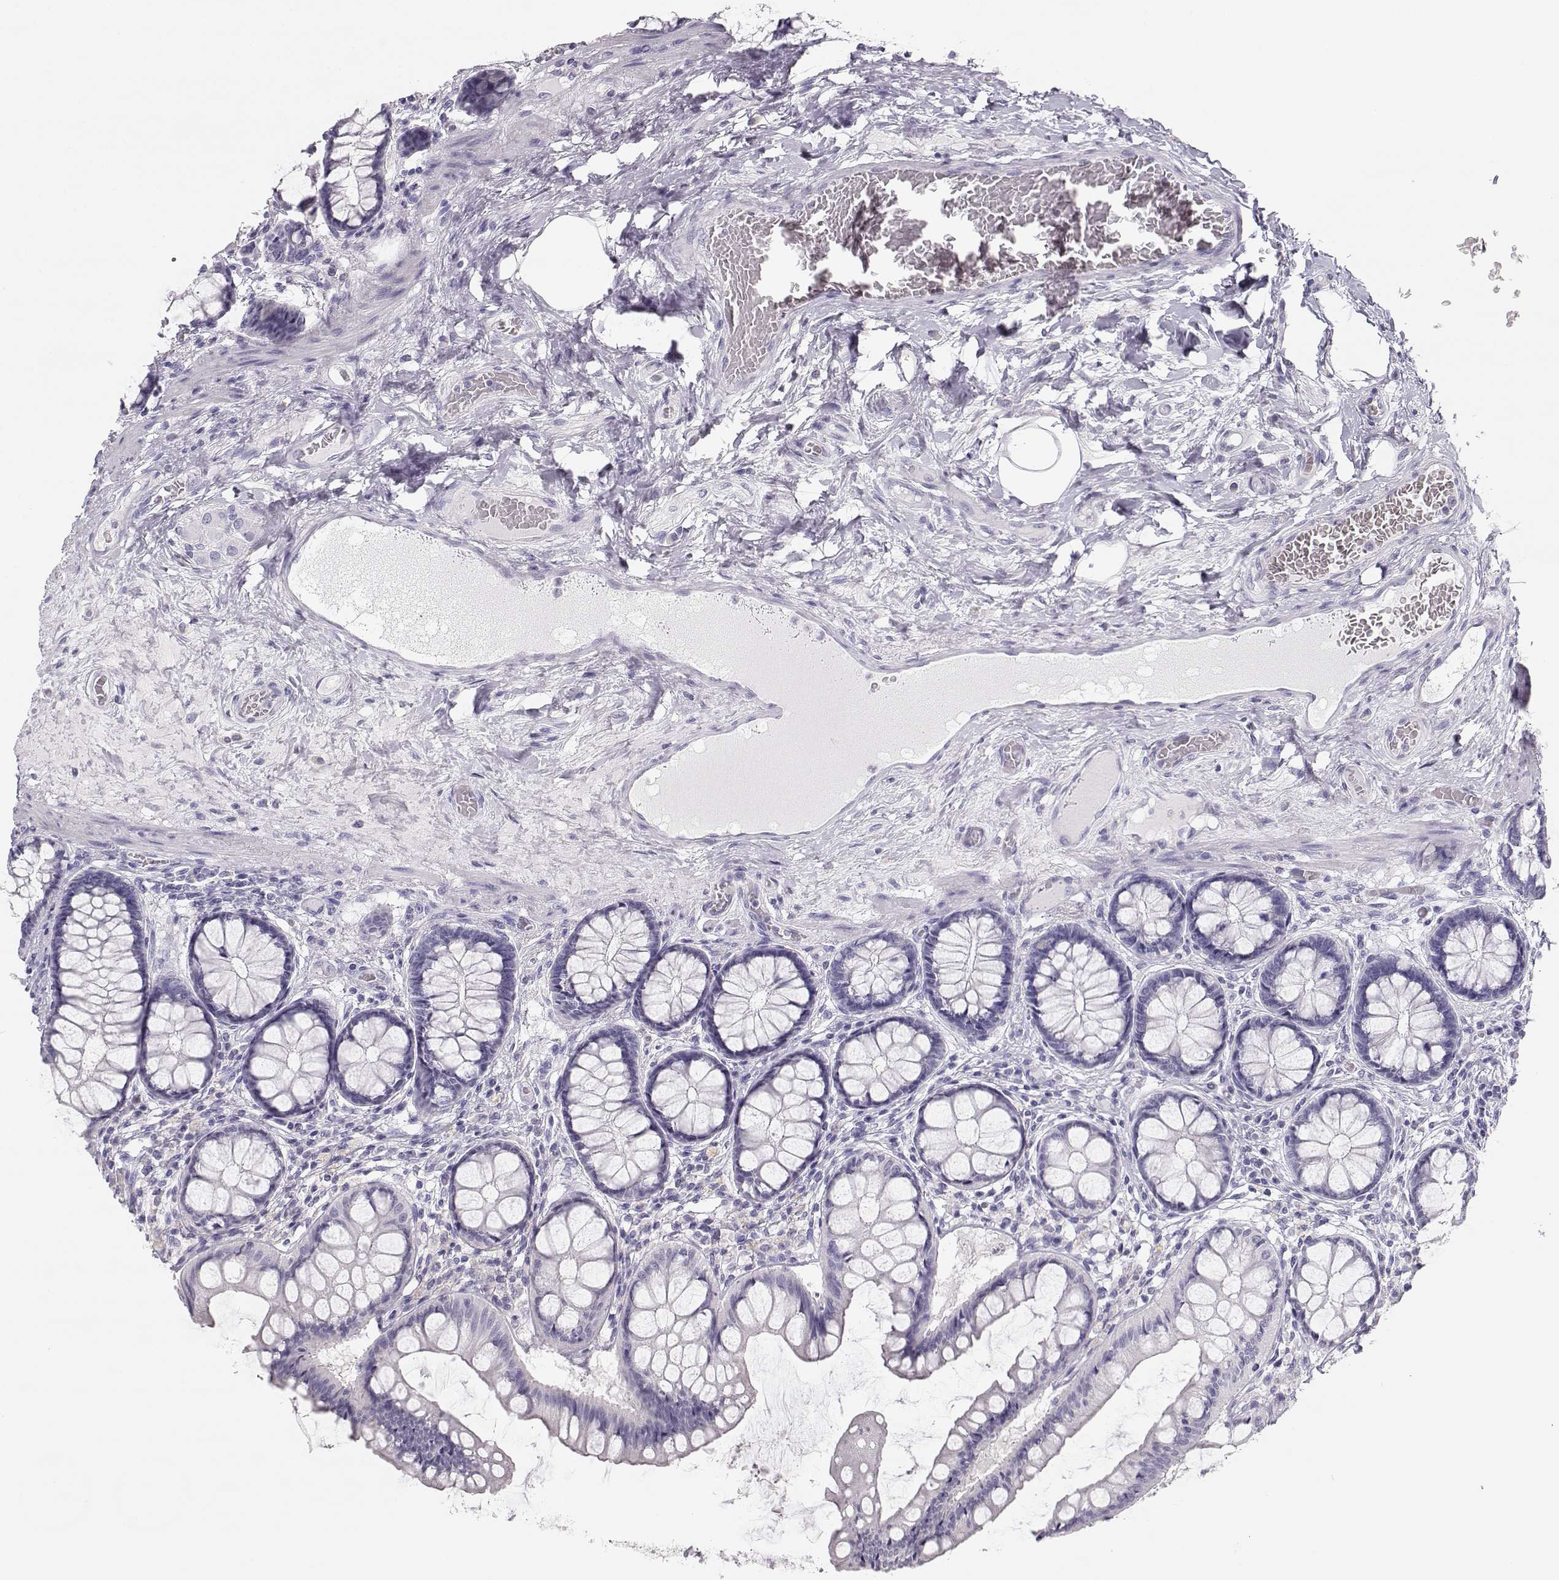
{"staining": {"intensity": "negative", "quantity": "none", "location": "none"}, "tissue": "colon", "cell_type": "Endothelial cells", "image_type": "normal", "snomed": [{"axis": "morphology", "description": "Normal tissue, NOS"}, {"axis": "topography", "description": "Colon"}], "caption": "Endothelial cells are negative for protein expression in unremarkable human colon. (Stains: DAB (3,3'-diaminobenzidine) immunohistochemistry (IHC) with hematoxylin counter stain, Microscopy: brightfield microscopy at high magnification).", "gene": "LEPR", "patient": {"sex": "female", "age": 65}}